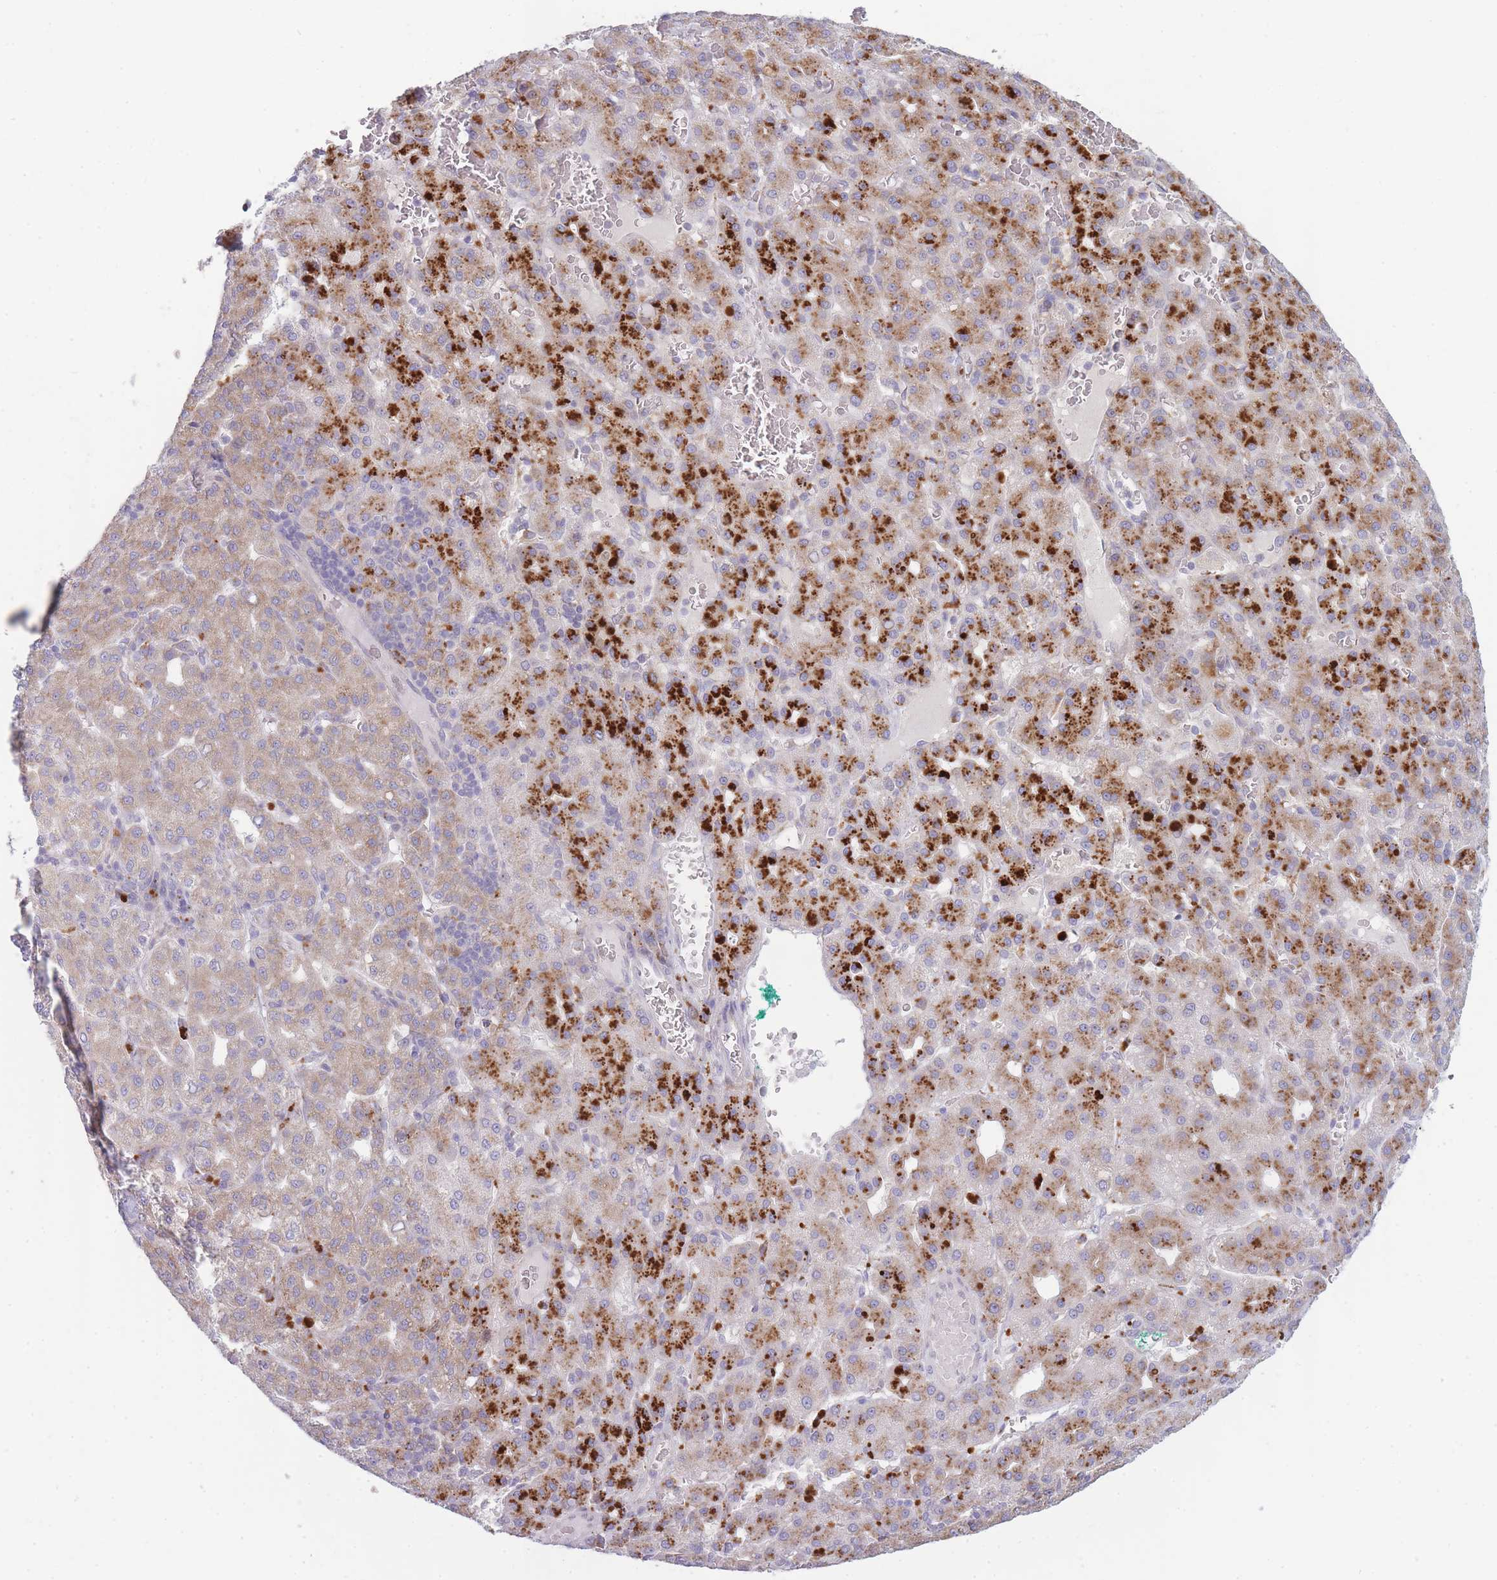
{"staining": {"intensity": "moderate", "quantity": ">75%", "location": "cytoplasmic/membranous"}, "tissue": "liver cancer", "cell_type": "Tumor cells", "image_type": "cancer", "snomed": [{"axis": "morphology", "description": "Carcinoma, Hepatocellular, NOS"}, {"axis": "topography", "description": "Liver"}], "caption": "Immunohistochemistry (IHC) image of neoplastic tissue: human liver cancer stained using IHC displays medium levels of moderate protein expression localized specifically in the cytoplasmic/membranous of tumor cells, appearing as a cytoplasmic/membranous brown color.", "gene": "OR5L2", "patient": {"sex": "male", "age": 65}}